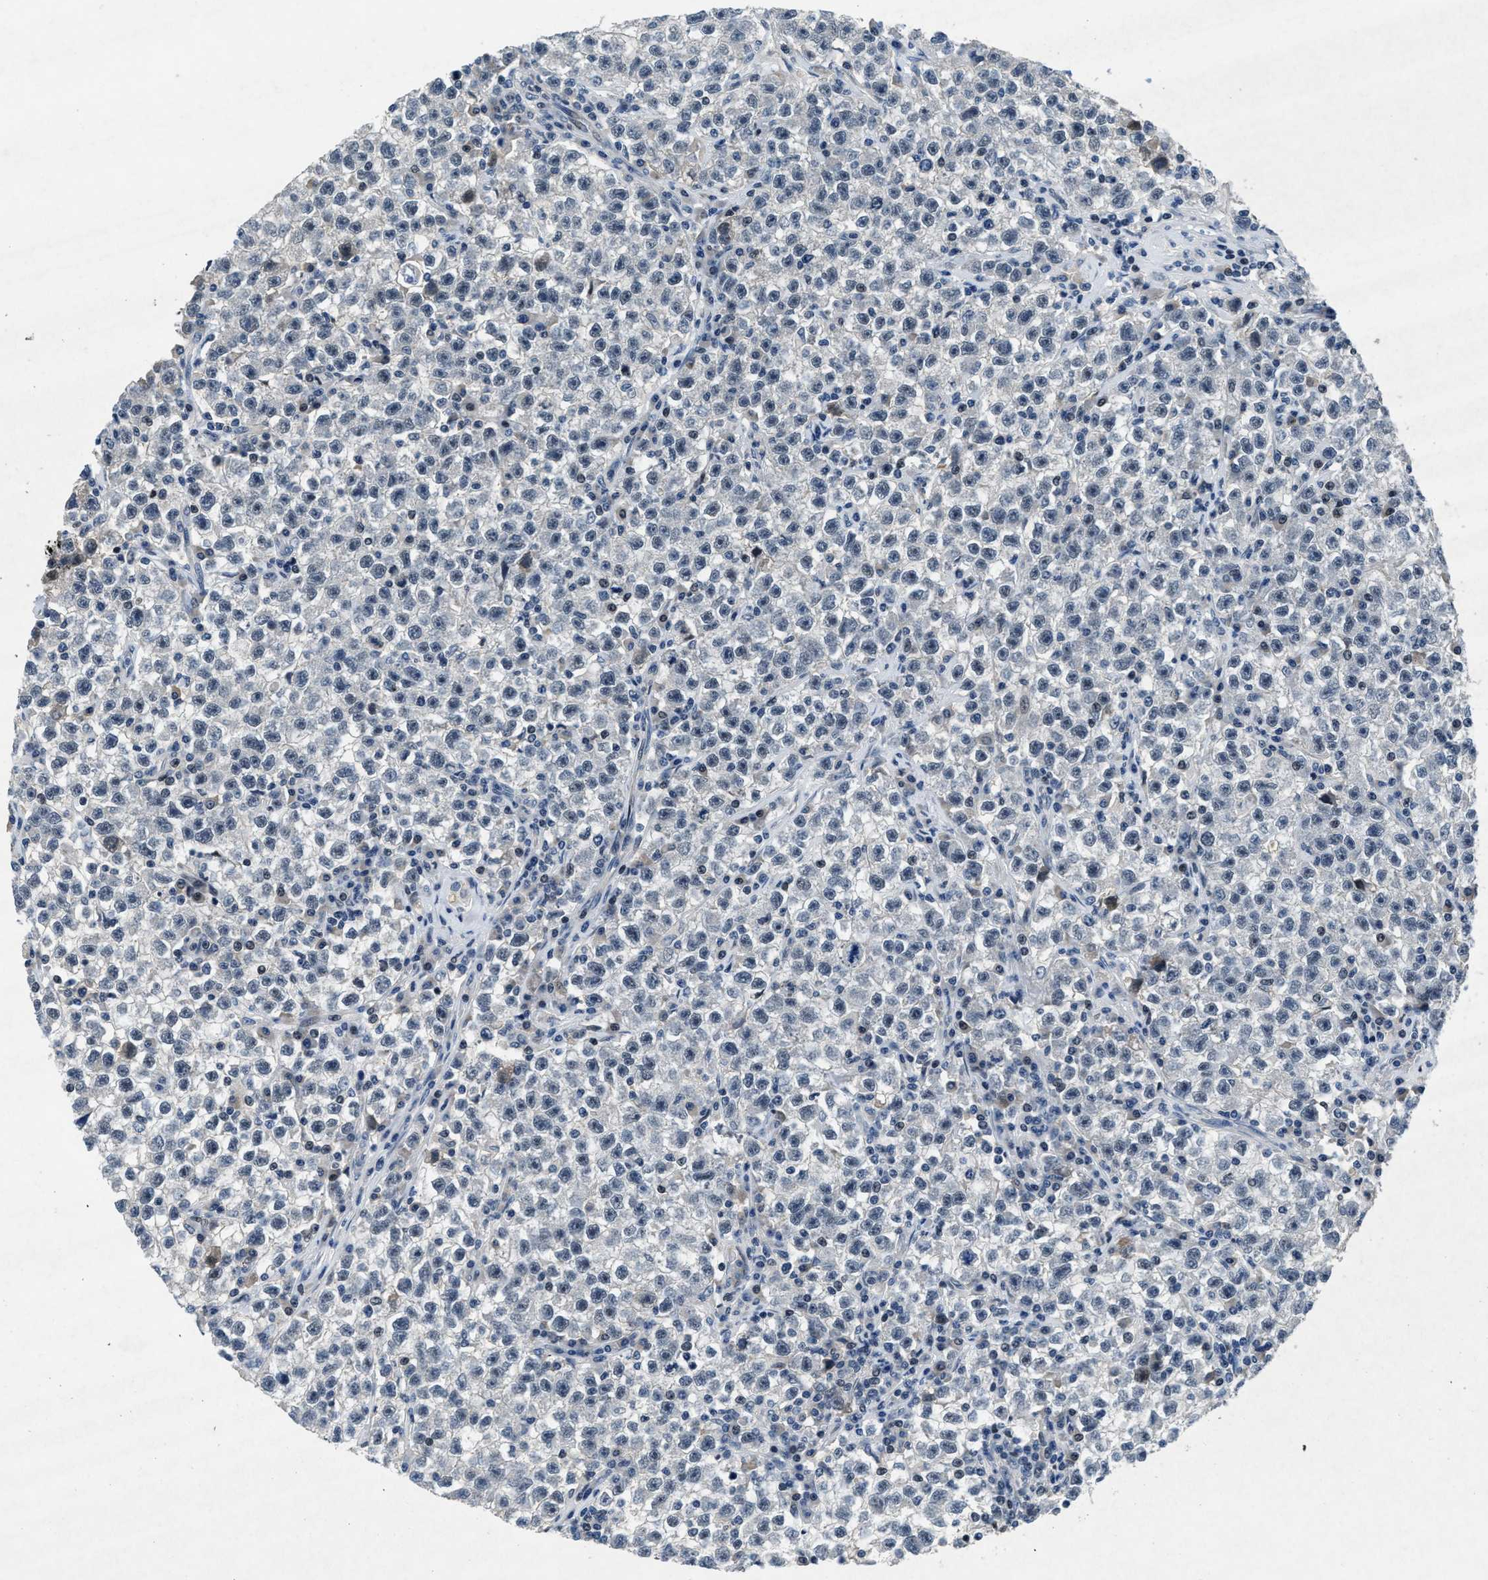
{"staining": {"intensity": "negative", "quantity": "none", "location": "none"}, "tissue": "testis cancer", "cell_type": "Tumor cells", "image_type": "cancer", "snomed": [{"axis": "morphology", "description": "Seminoma, NOS"}, {"axis": "topography", "description": "Testis"}], "caption": "Testis seminoma was stained to show a protein in brown. There is no significant expression in tumor cells.", "gene": "PHLDA1", "patient": {"sex": "male", "age": 22}}